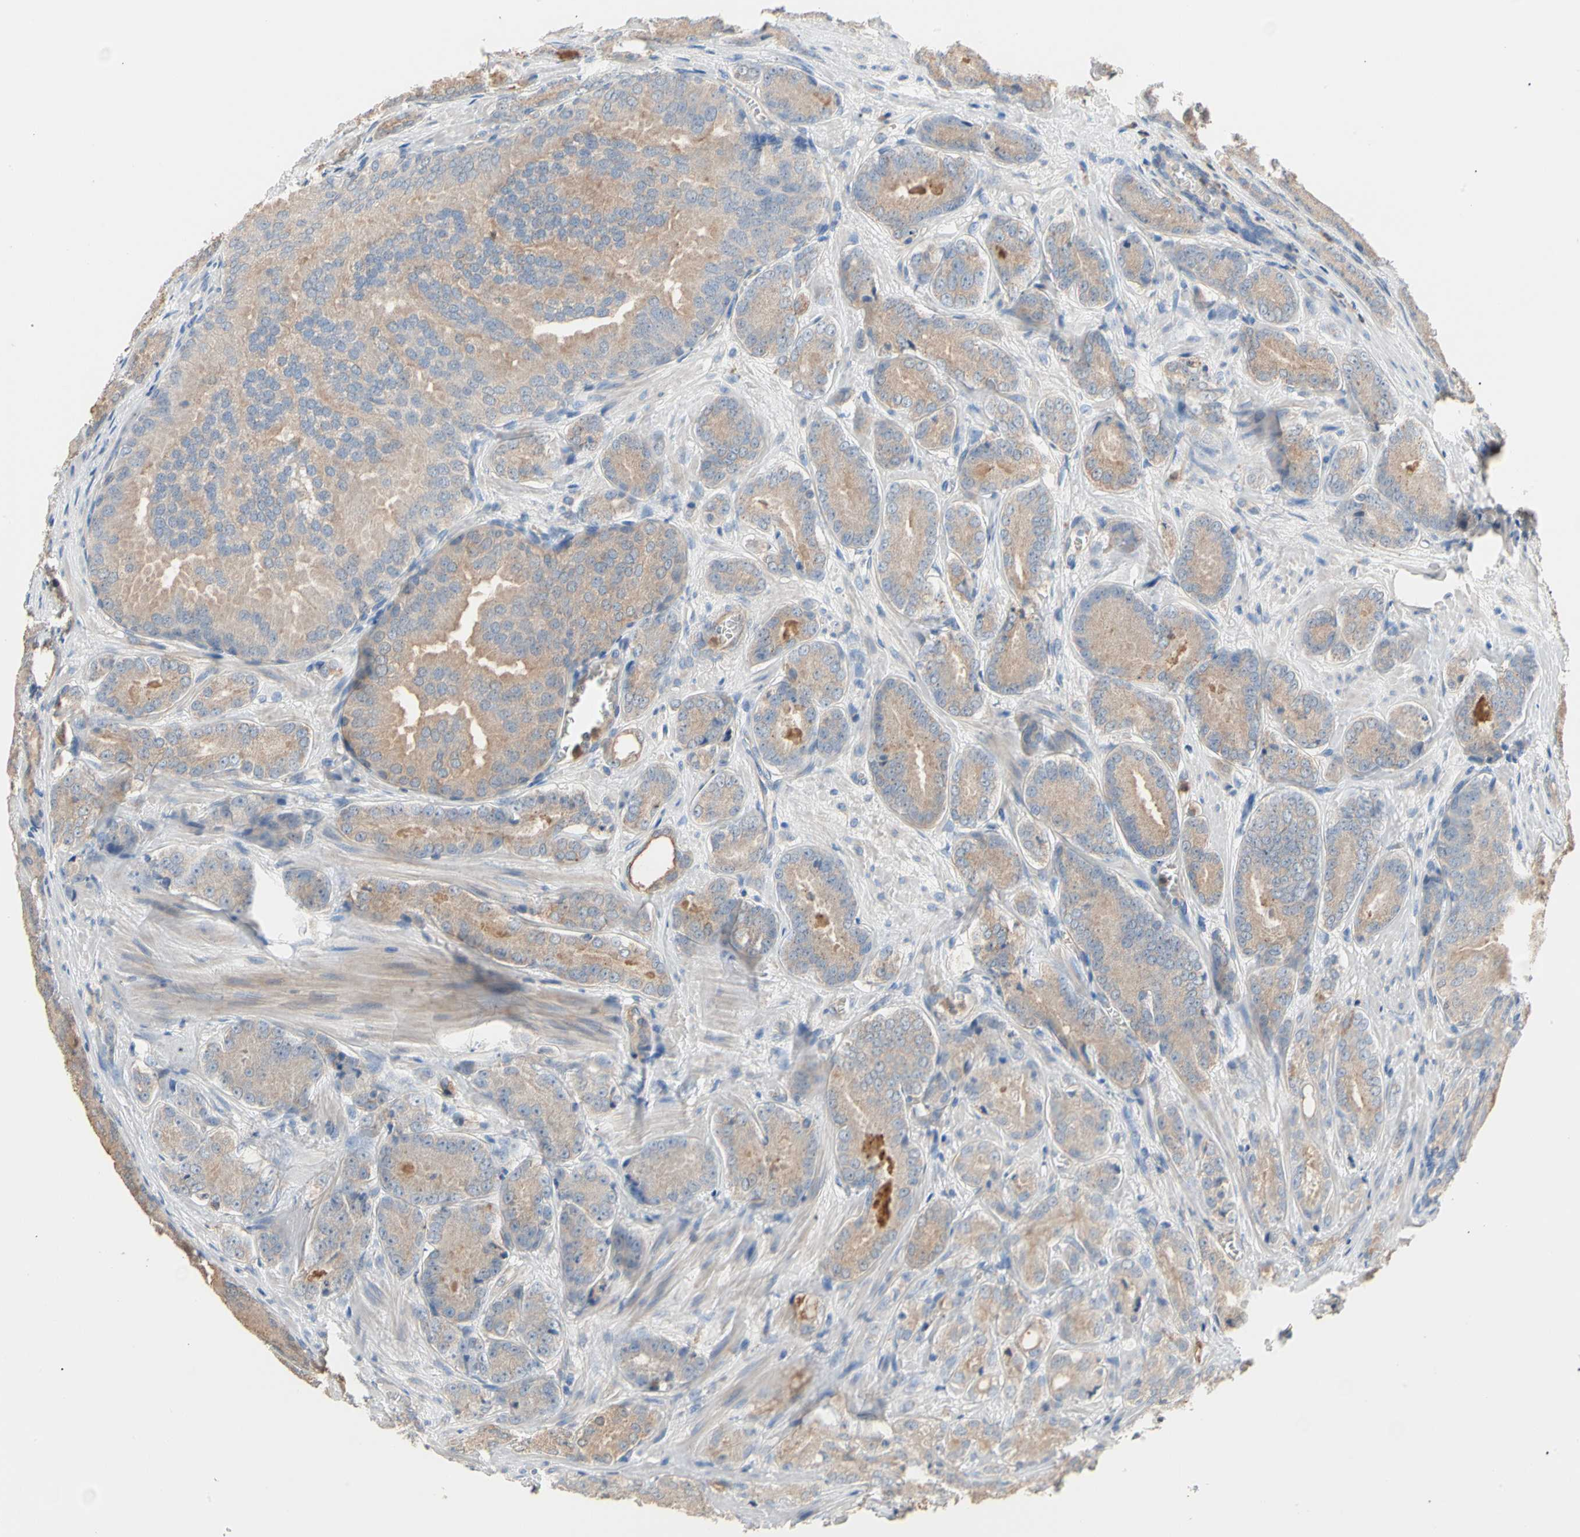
{"staining": {"intensity": "weak", "quantity": ">75%", "location": "cytoplasmic/membranous"}, "tissue": "prostate cancer", "cell_type": "Tumor cells", "image_type": "cancer", "snomed": [{"axis": "morphology", "description": "Adenocarcinoma, High grade"}, {"axis": "topography", "description": "Prostate"}], "caption": "About >75% of tumor cells in prostate cancer demonstrate weak cytoplasmic/membranous protein positivity as visualized by brown immunohistochemical staining.", "gene": "BBOX1", "patient": {"sex": "male", "age": 64}}